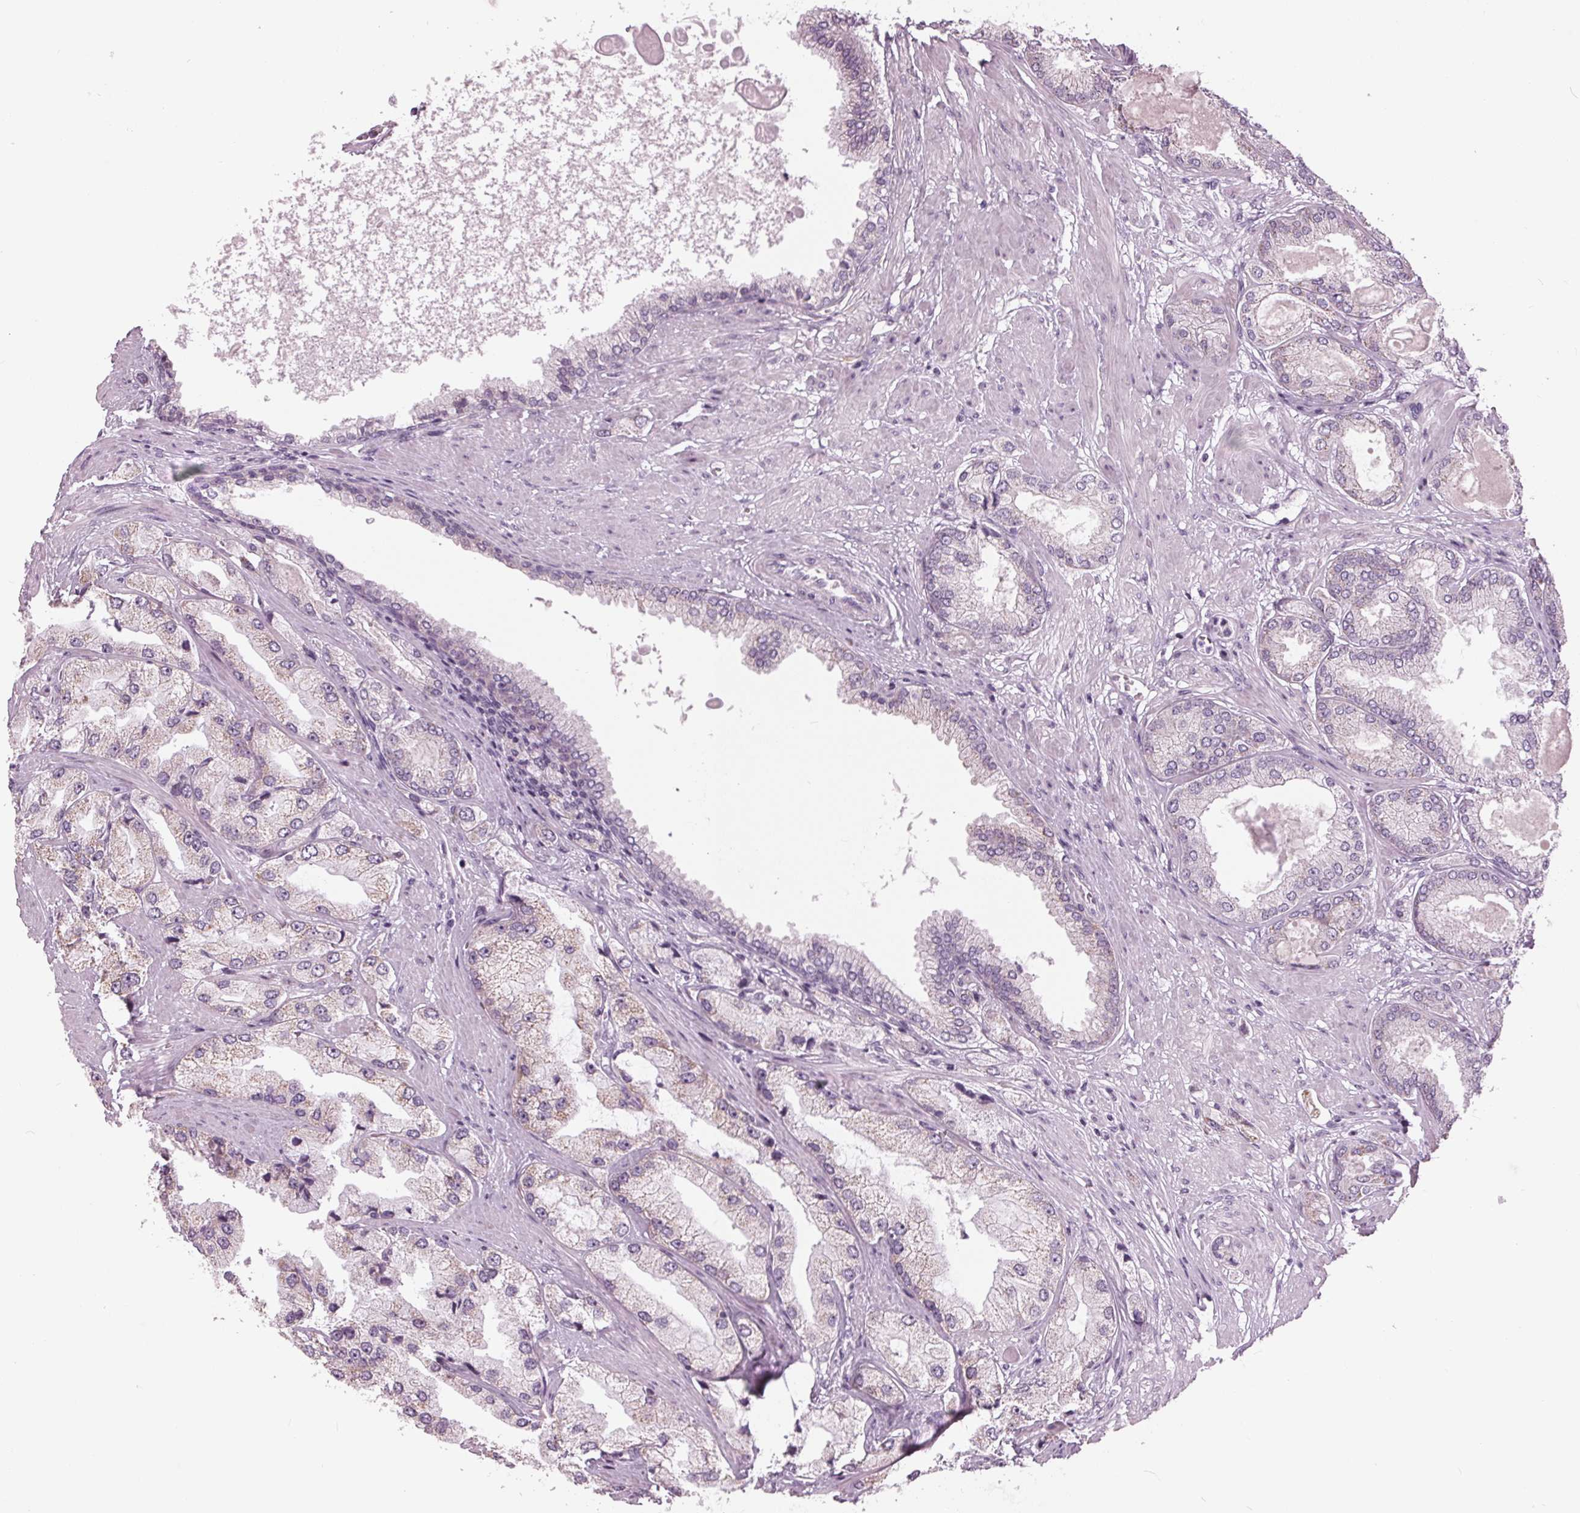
{"staining": {"intensity": "negative", "quantity": "none", "location": "none"}, "tissue": "prostate cancer", "cell_type": "Tumor cells", "image_type": "cancer", "snomed": [{"axis": "morphology", "description": "Adenocarcinoma, High grade"}, {"axis": "topography", "description": "Prostate"}], "caption": "DAB (3,3'-diaminobenzidine) immunohistochemical staining of prostate high-grade adenocarcinoma demonstrates no significant expression in tumor cells. Brightfield microscopy of IHC stained with DAB (brown) and hematoxylin (blue), captured at high magnification.", "gene": "SAMD4A", "patient": {"sex": "male", "age": 68}}